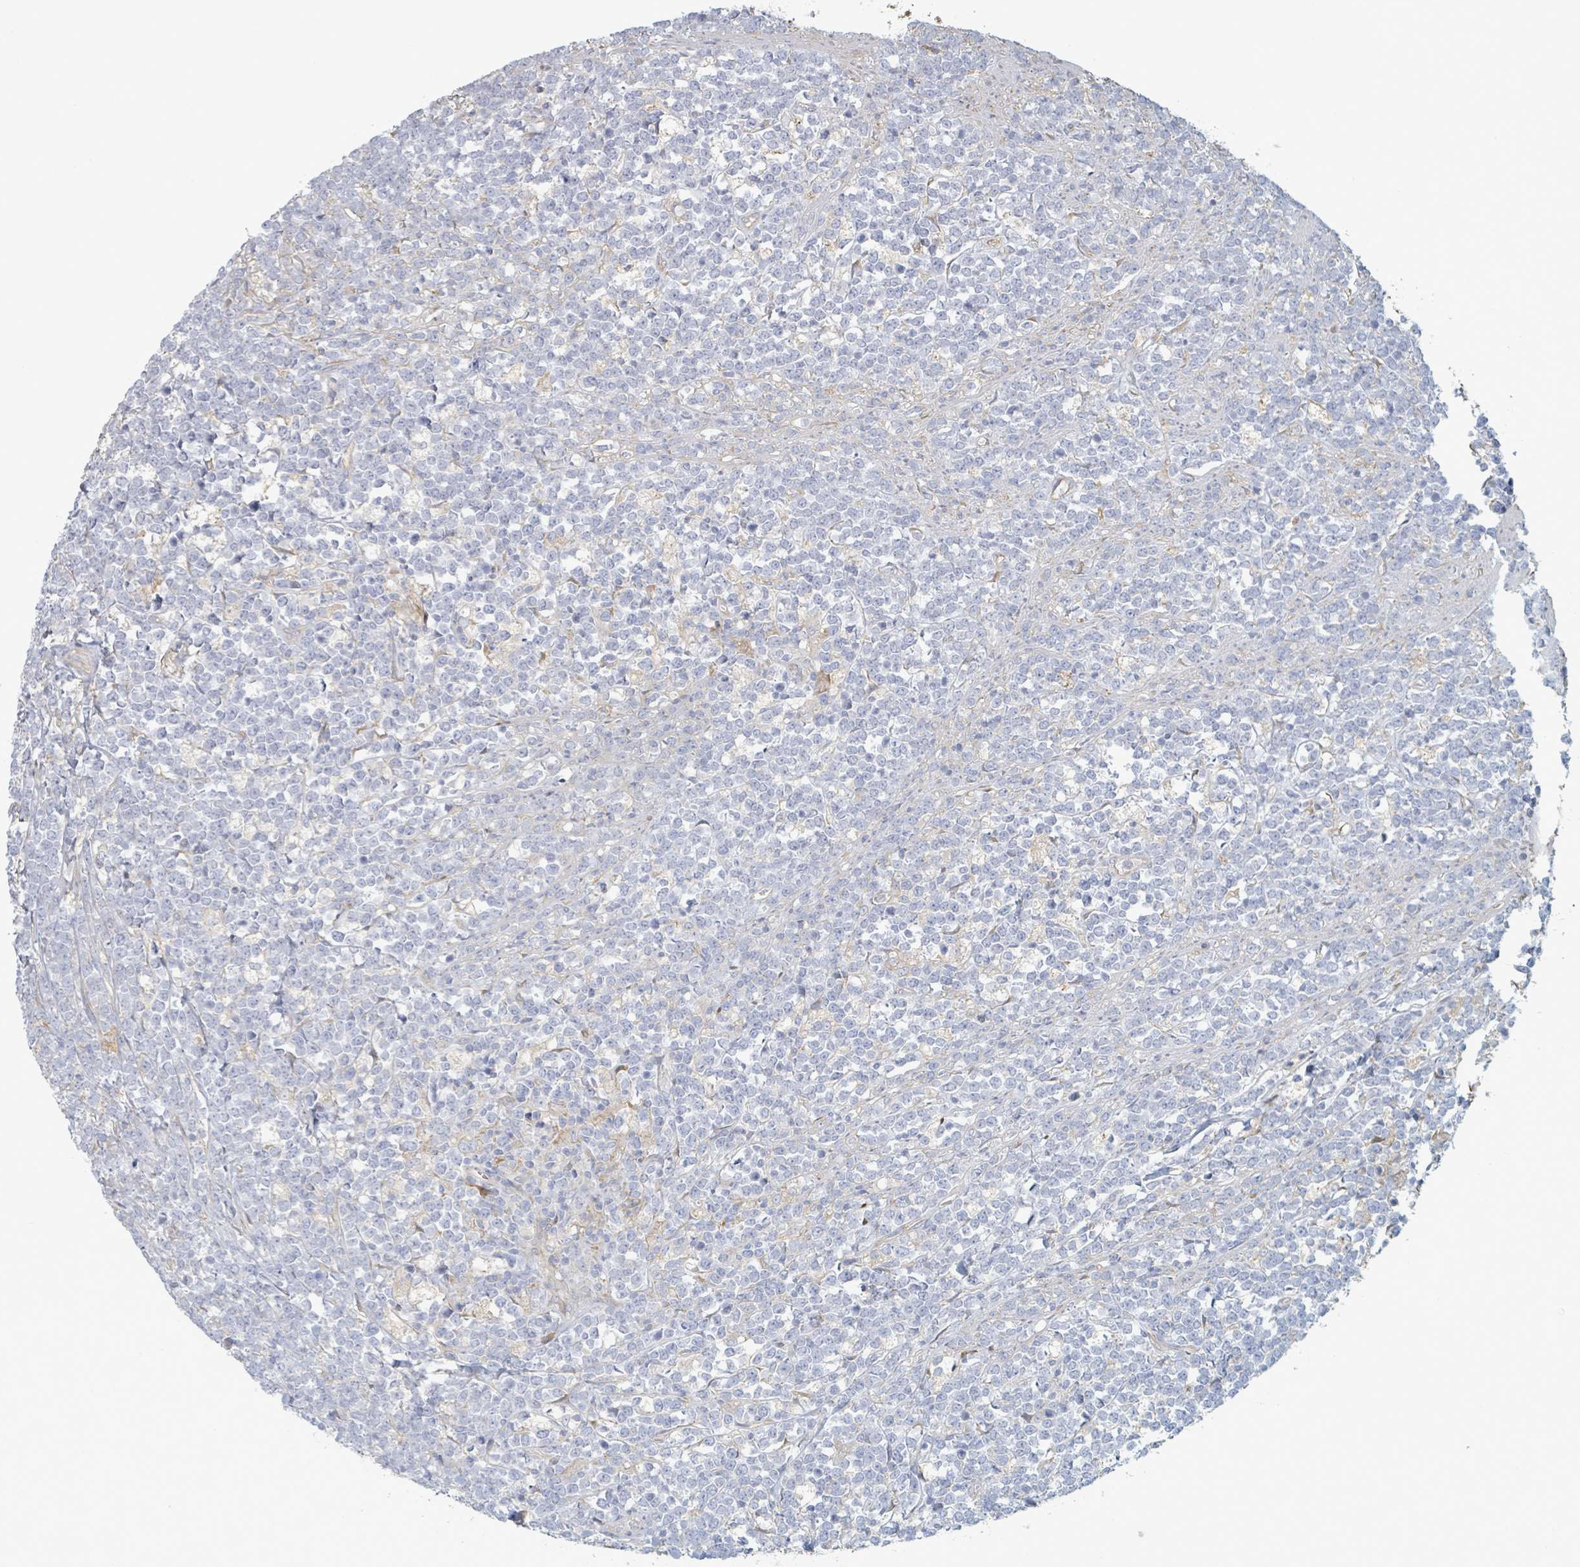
{"staining": {"intensity": "negative", "quantity": "none", "location": "none"}, "tissue": "lymphoma", "cell_type": "Tumor cells", "image_type": "cancer", "snomed": [{"axis": "morphology", "description": "Malignant lymphoma, non-Hodgkin's type, High grade"}, {"axis": "topography", "description": "Small intestine"}, {"axis": "topography", "description": "Colon"}], "caption": "Lymphoma stained for a protein using immunohistochemistry displays no expression tumor cells.", "gene": "COL13A1", "patient": {"sex": "male", "age": 8}}